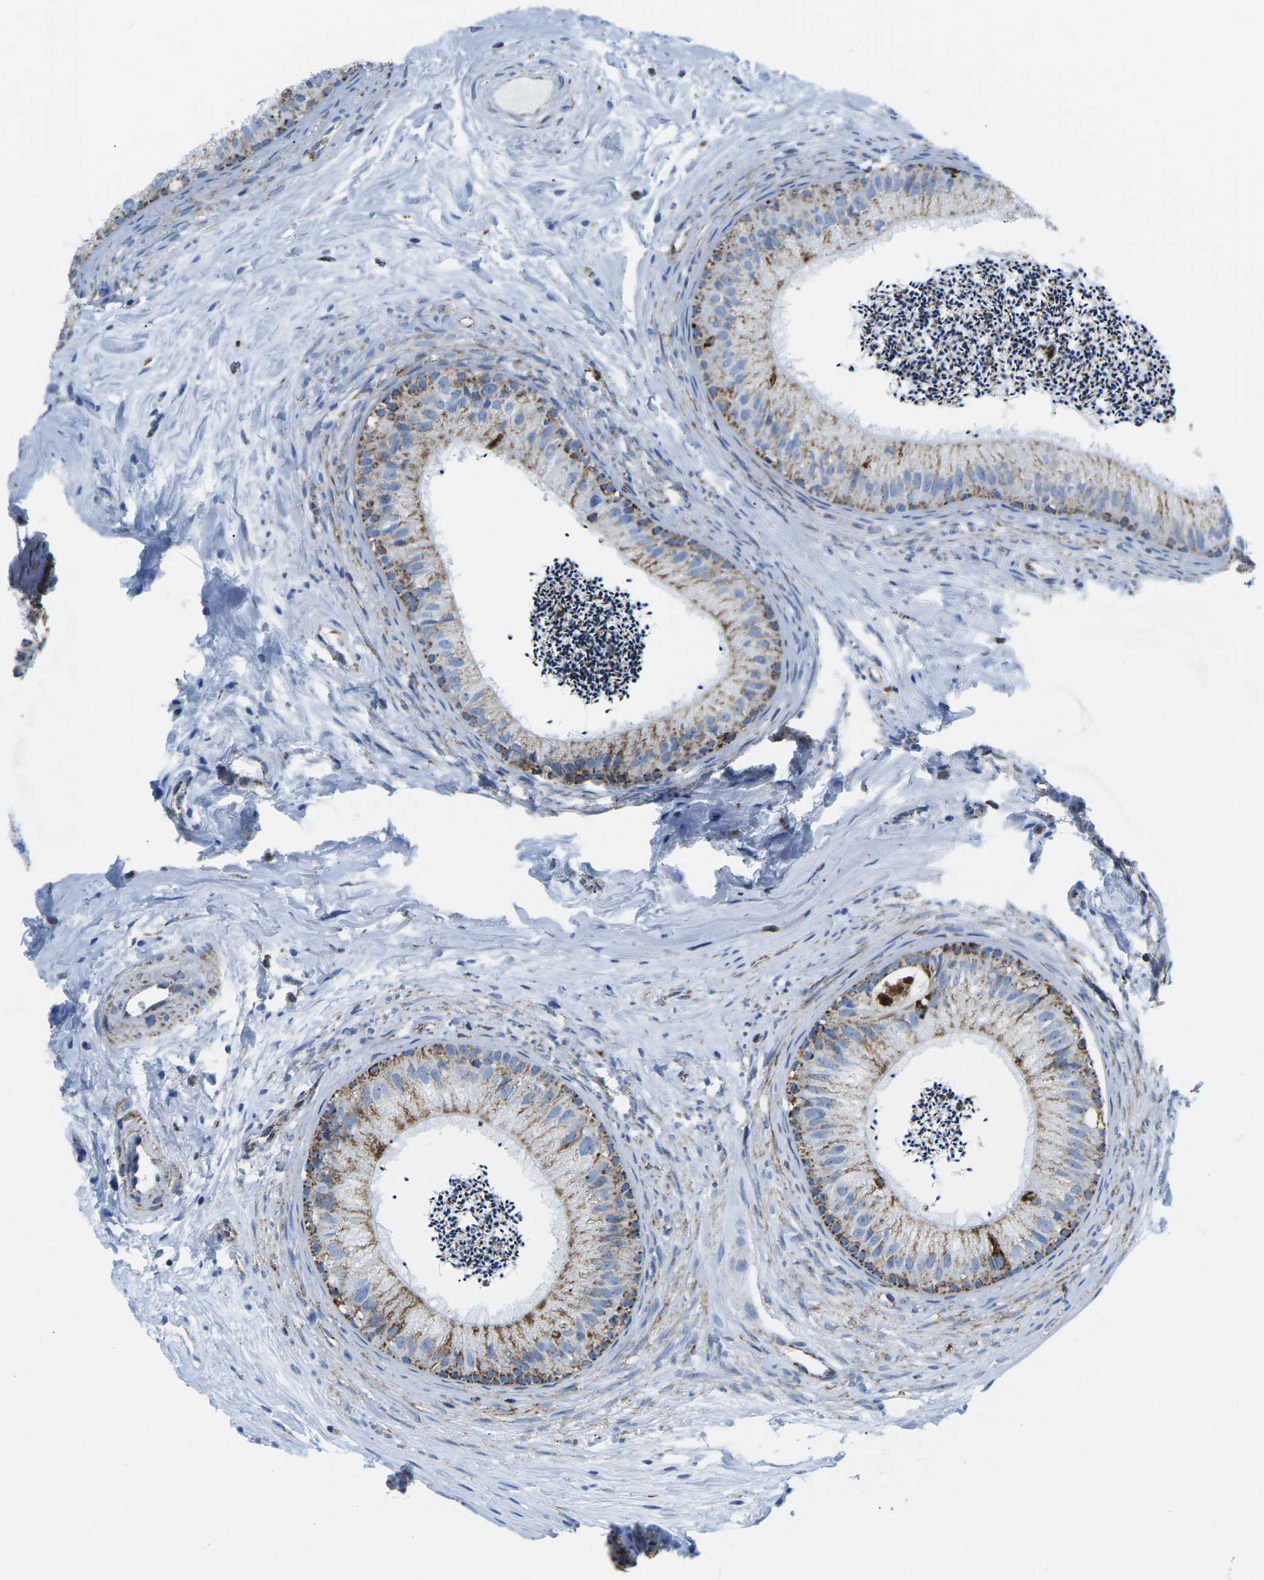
{"staining": {"intensity": "moderate", "quantity": "25%-75%", "location": "cytoplasmic/membranous"}, "tissue": "epididymis", "cell_type": "Glandular cells", "image_type": "normal", "snomed": [{"axis": "morphology", "description": "Normal tissue, NOS"}, {"axis": "topography", "description": "Epididymis"}], "caption": "Immunohistochemical staining of unremarkable epididymis shows moderate cytoplasmic/membranous protein expression in approximately 25%-75% of glandular cells. Using DAB (brown) and hematoxylin (blue) stains, captured at high magnification using brightfield microscopy.", "gene": "COX6C", "patient": {"sex": "male", "age": 56}}